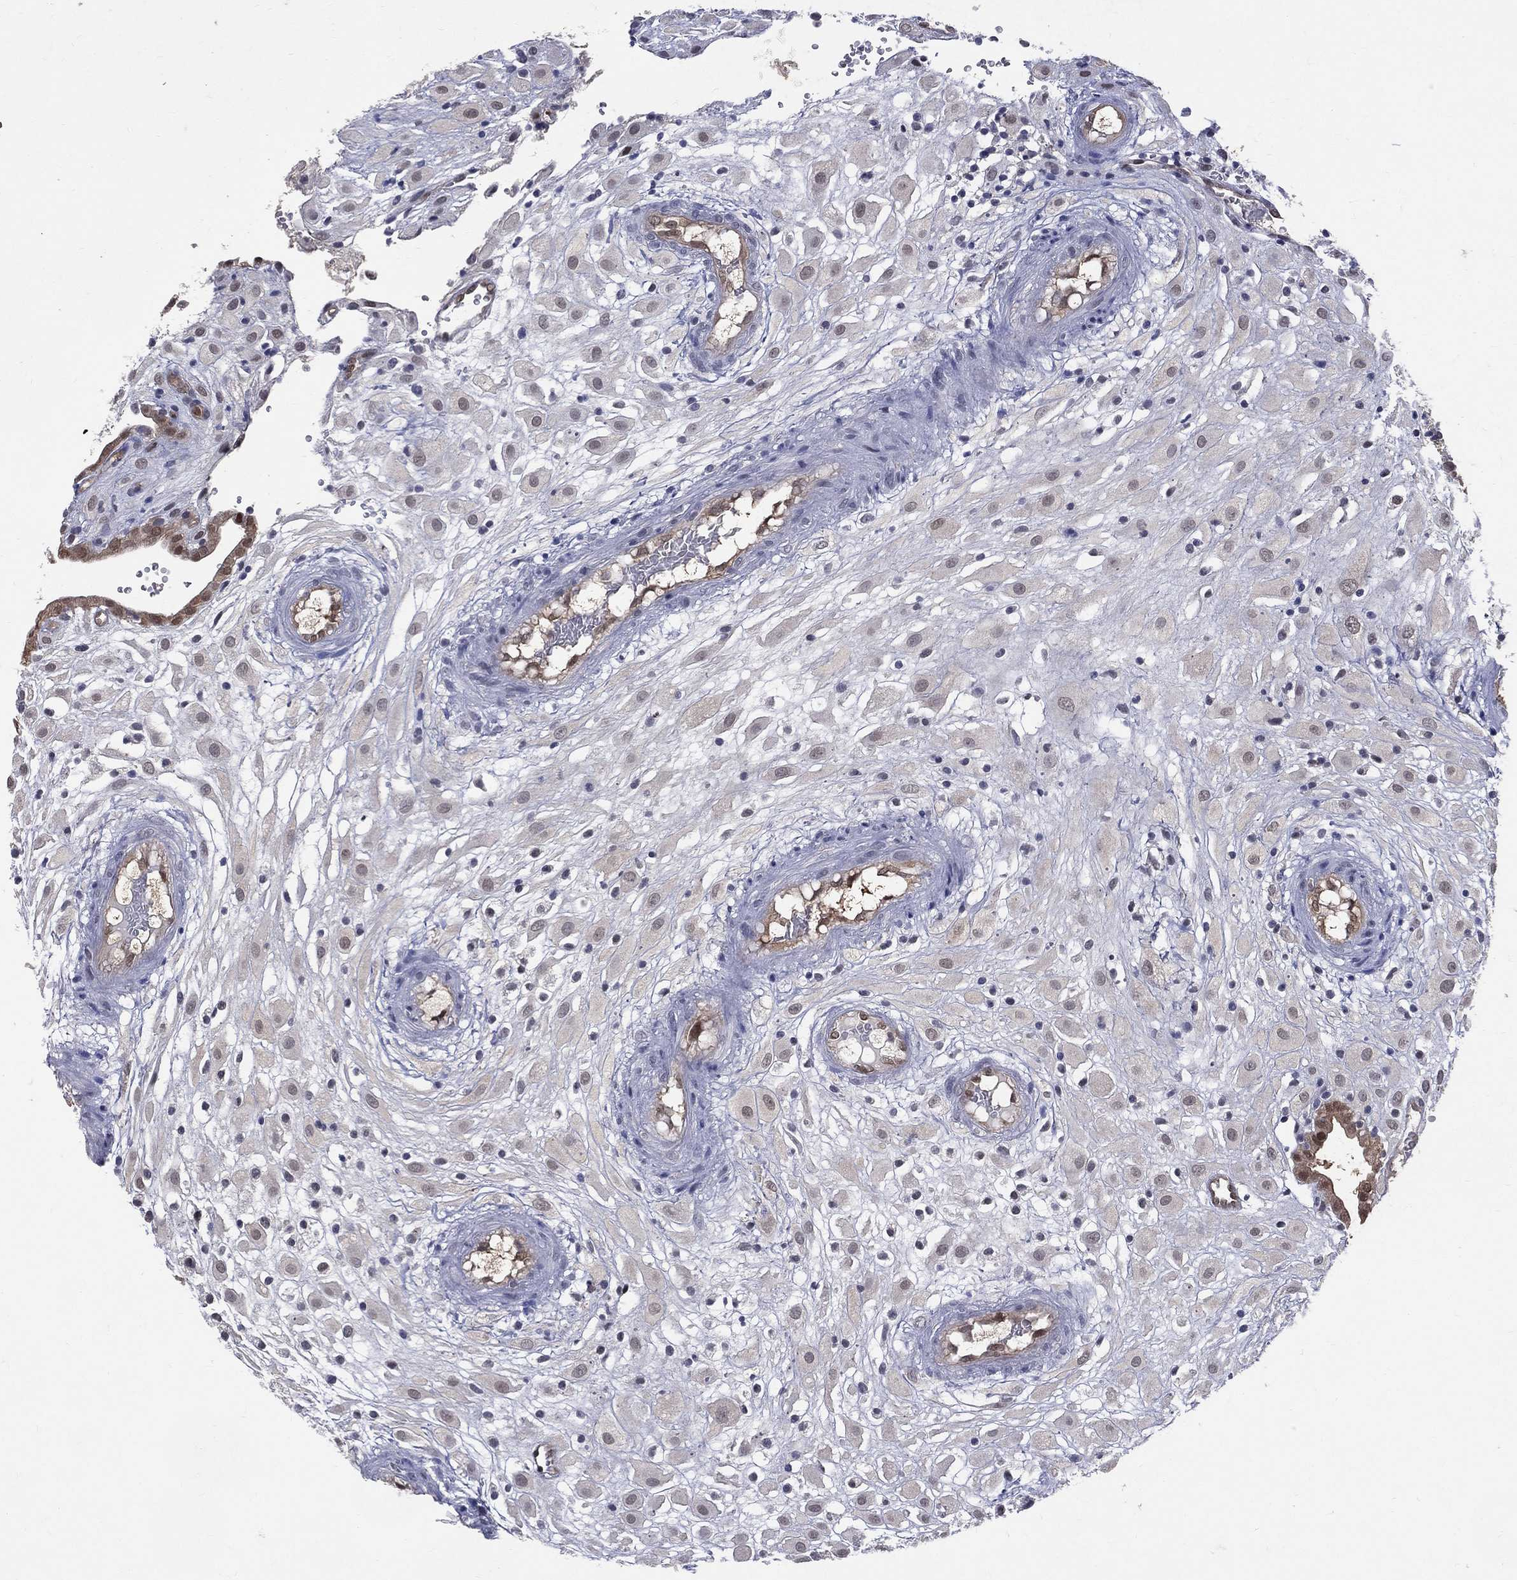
{"staining": {"intensity": "negative", "quantity": "none", "location": "none"}, "tissue": "placenta", "cell_type": "Decidual cells", "image_type": "normal", "snomed": [{"axis": "morphology", "description": "Normal tissue, NOS"}, {"axis": "topography", "description": "Placenta"}], "caption": "Unremarkable placenta was stained to show a protein in brown. There is no significant positivity in decidual cells. Nuclei are stained in blue.", "gene": "GMPR2", "patient": {"sex": "female", "age": 24}}